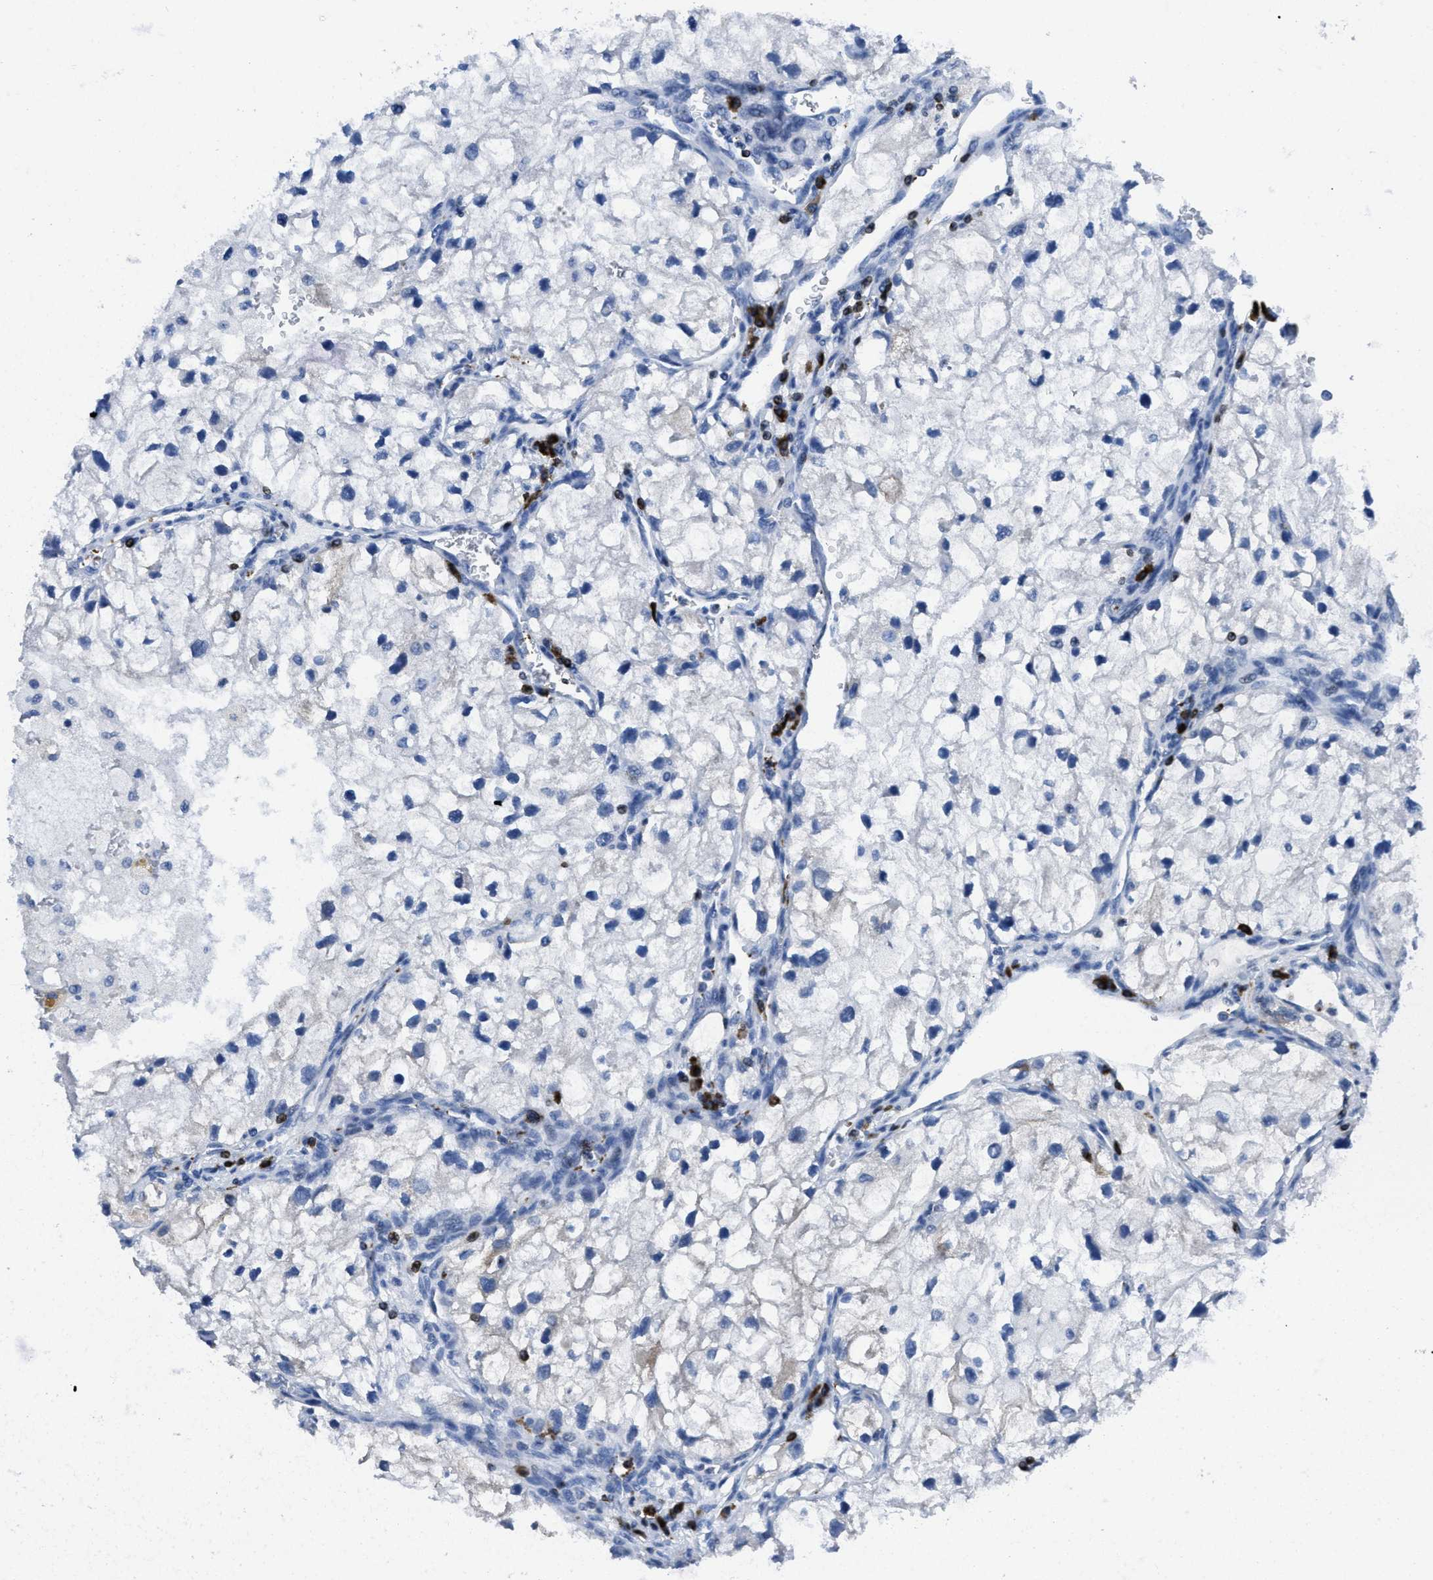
{"staining": {"intensity": "negative", "quantity": "none", "location": "none"}, "tissue": "renal cancer", "cell_type": "Tumor cells", "image_type": "cancer", "snomed": [{"axis": "morphology", "description": "Adenocarcinoma, NOS"}, {"axis": "topography", "description": "Kidney"}], "caption": "Immunohistochemistry photomicrograph of renal adenocarcinoma stained for a protein (brown), which reveals no expression in tumor cells. The staining was performed using DAB to visualize the protein expression in brown, while the nuclei were stained in blue with hematoxylin (Magnification: 20x).", "gene": "ITGA3", "patient": {"sex": "female", "age": 70}}